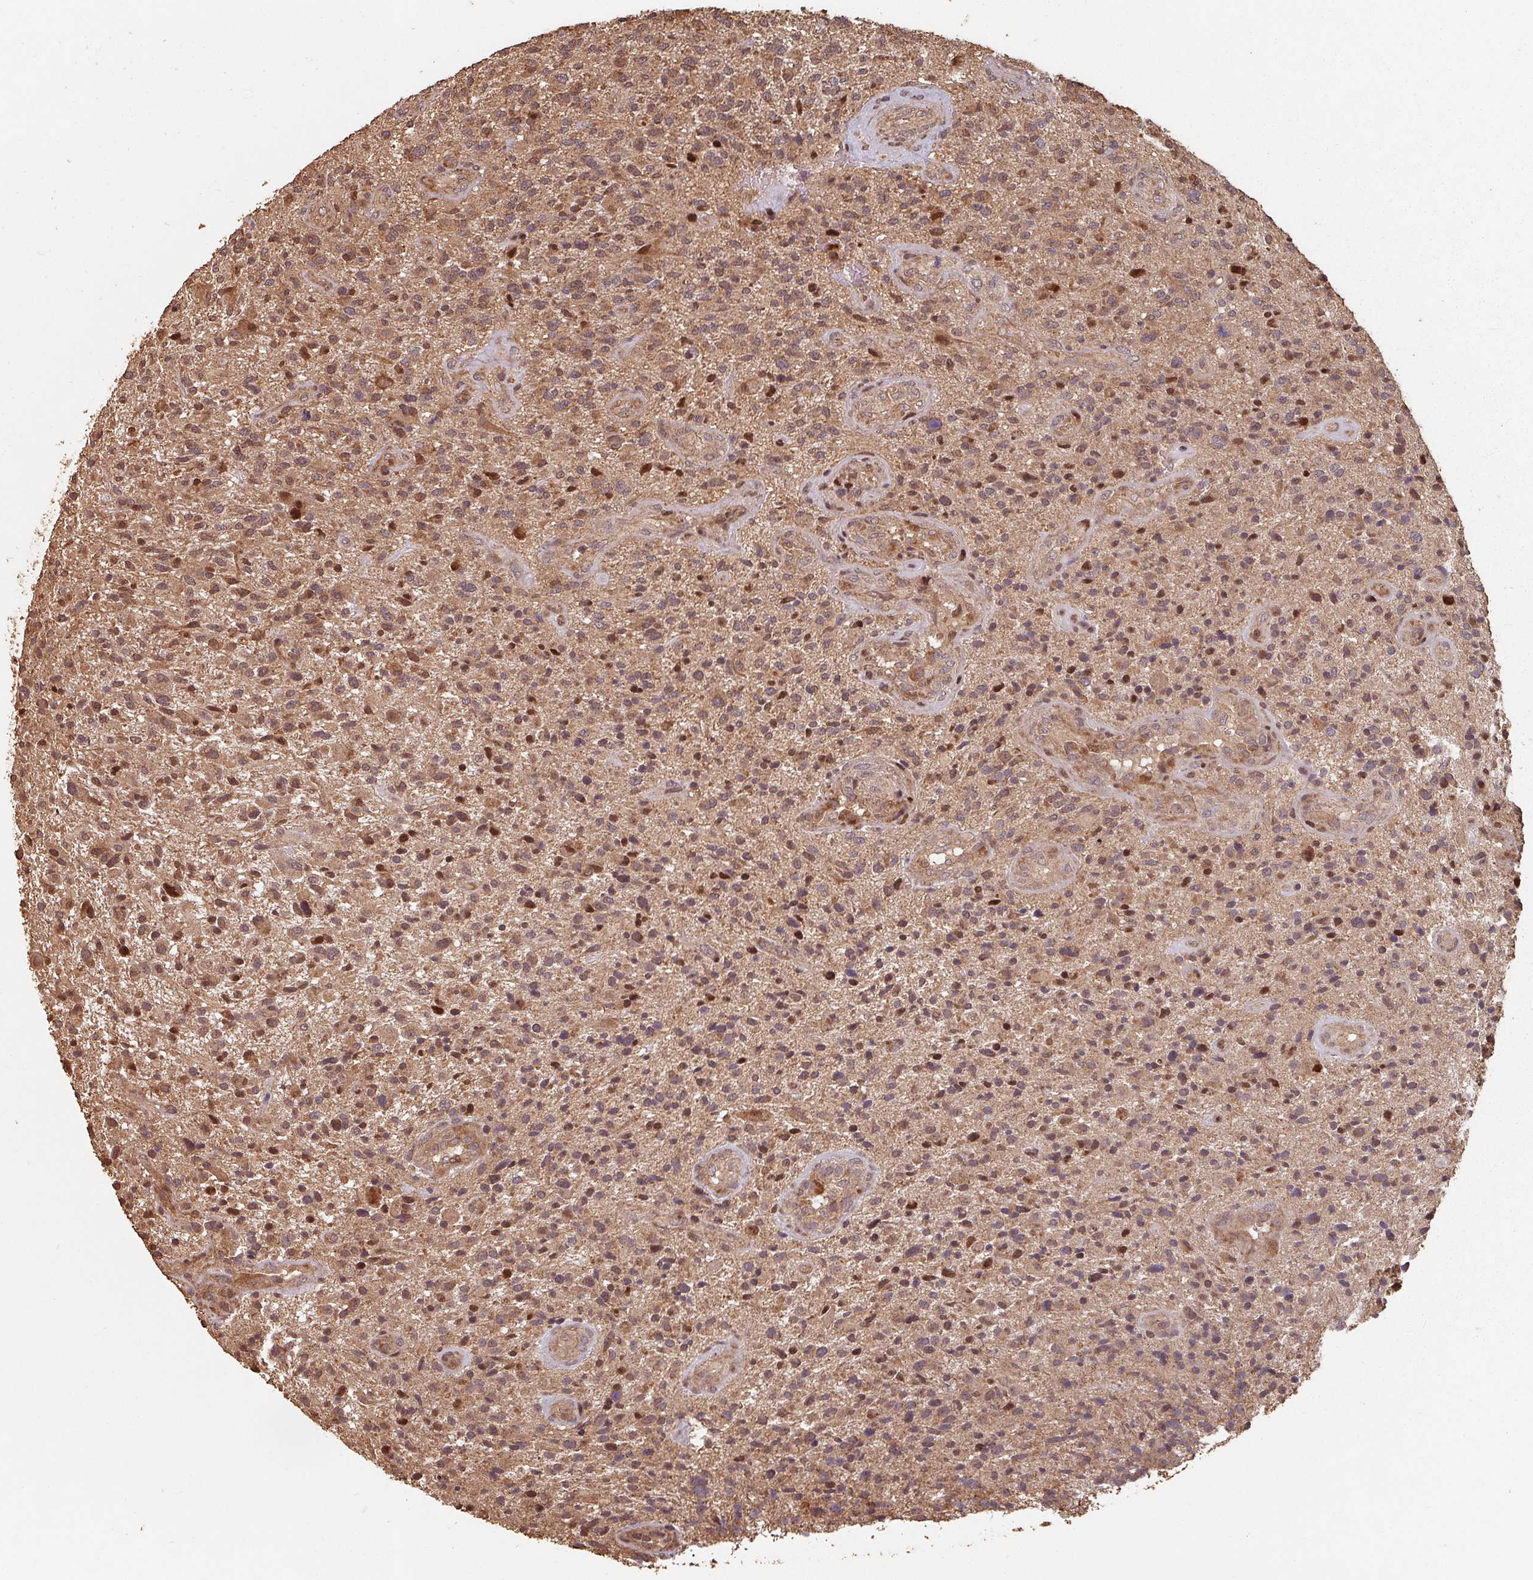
{"staining": {"intensity": "moderate", "quantity": ">75%", "location": "cytoplasmic/membranous,nuclear"}, "tissue": "glioma", "cell_type": "Tumor cells", "image_type": "cancer", "snomed": [{"axis": "morphology", "description": "Glioma, malignant, High grade"}, {"axis": "topography", "description": "Brain"}], "caption": "Immunohistochemical staining of glioma exhibits moderate cytoplasmic/membranous and nuclear protein staining in about >75% of tumor cells.", "gene": "EID1", "patient": {"sex": "male", "age": 47}}